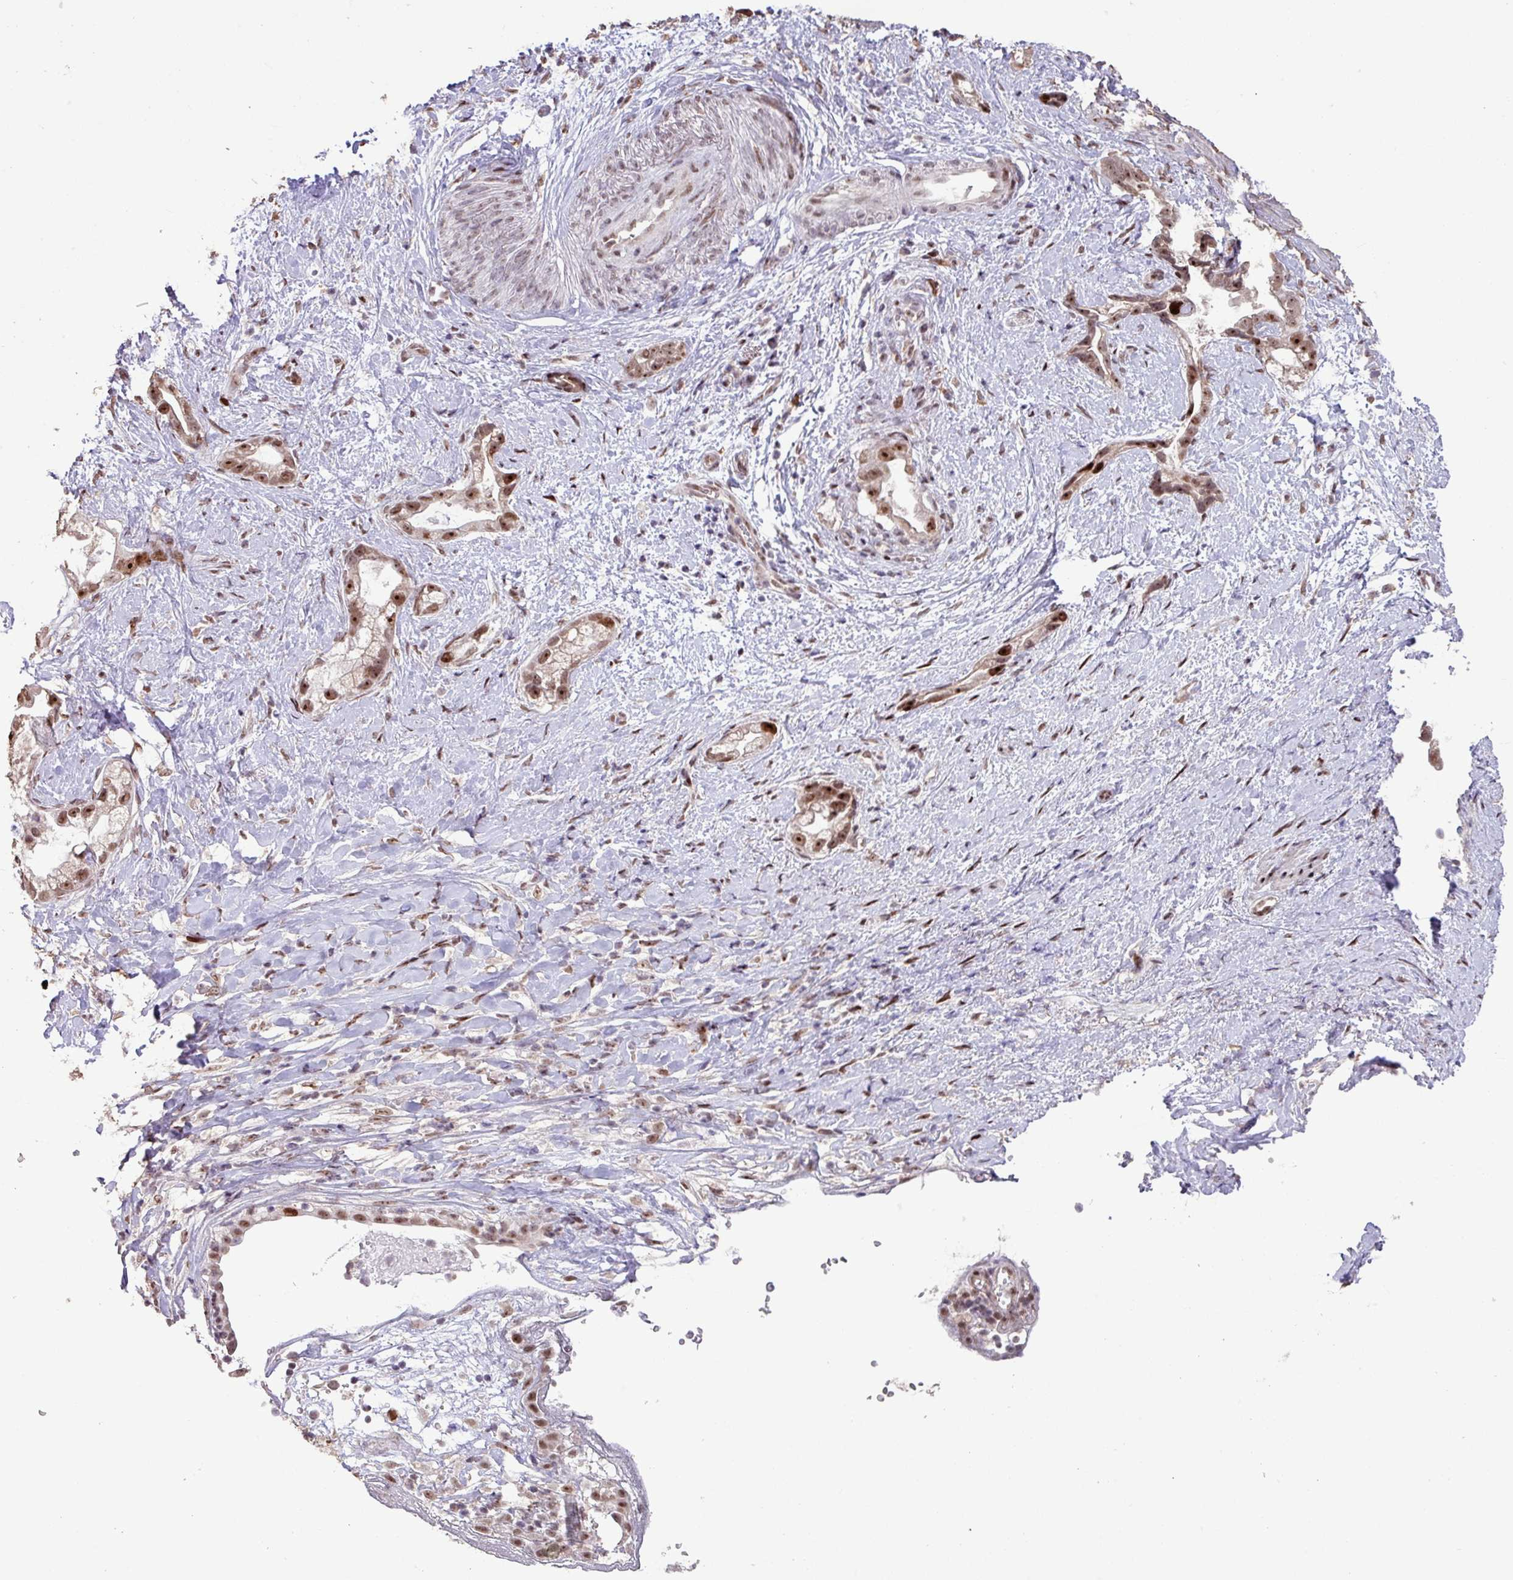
{"staining": {"intensity": "strong", "quantity": ">75%", "location": "nuclear"}, "tissue": "stomach cancer", "cell_type": "Tumor cells", "image_type": "cancer", "snomed": [{"axis": "morphology", "description": "Adenocarcinoma, NOS"}, {"axis": "topography", "description": "Stomach"}], "caption": "Protein expression by IHC demonstrates strong nuclear staining in approximately >75% of tumor cells in stomach cancer. (DAB IHC, brown staining for protein, blue staining for nuclei).", "gene": "ZNF709", "patient": {"sex": "male", "age": 55}}